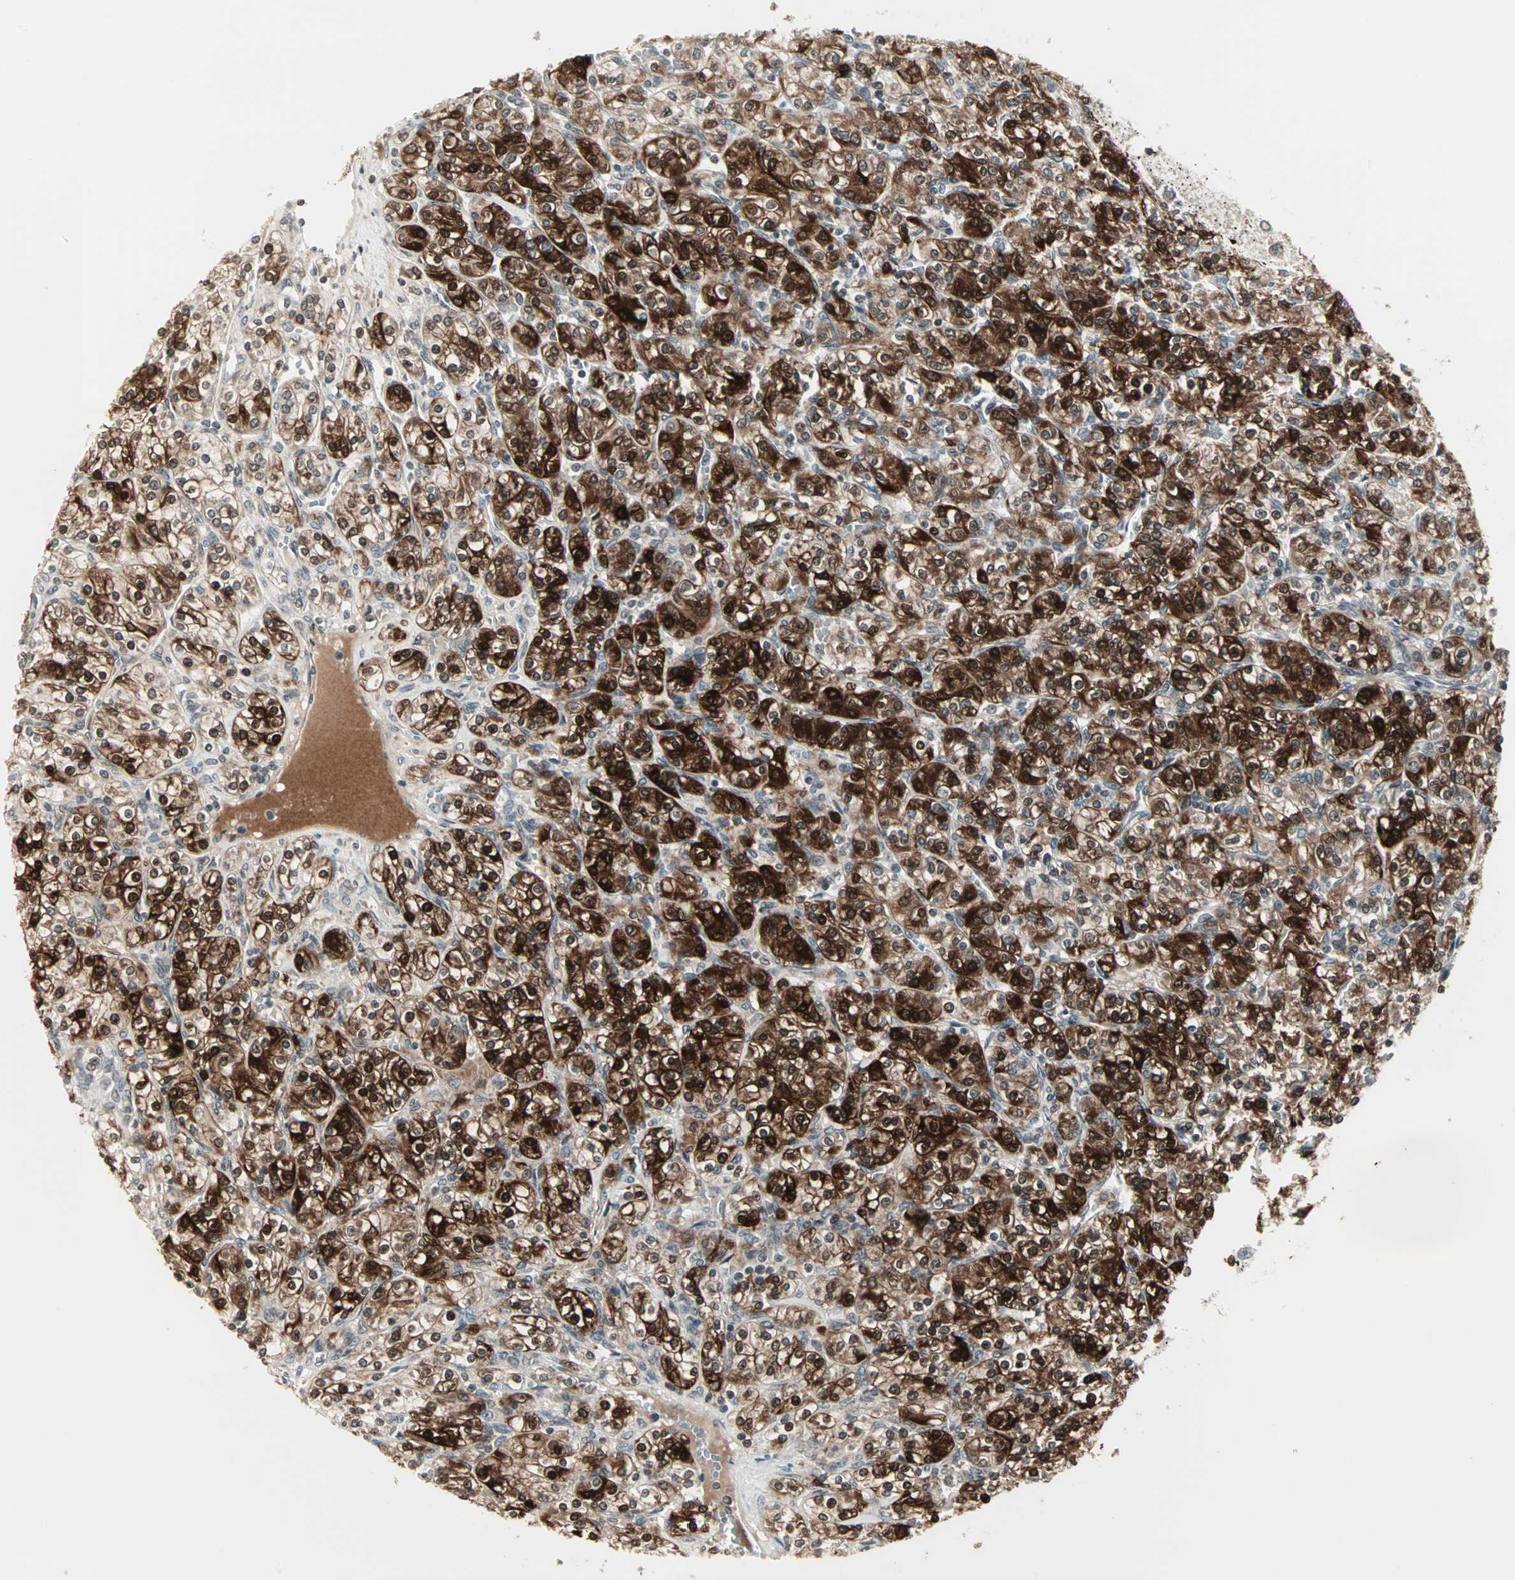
{"staining": {"intensity": "strong", "quantity": ">75%", "location": "cytoplasmic/membranous,nuclear"}, "tissue": "renal cancer", "cell_type": "Tumor cells", "image_type": "cancer", "snomed": [{"axis": "morphology", "description": "Adenocarcinoma, NOS"}, {"axis": "topography", "description": "Kidney"}], "caption": "Strong cytoplasmic/membranous and nuclear staining is identified in about >75% of tumor cells in renal cancer.", "gene": "CBLC", "patient": {"sex": "male", "age": 77}}